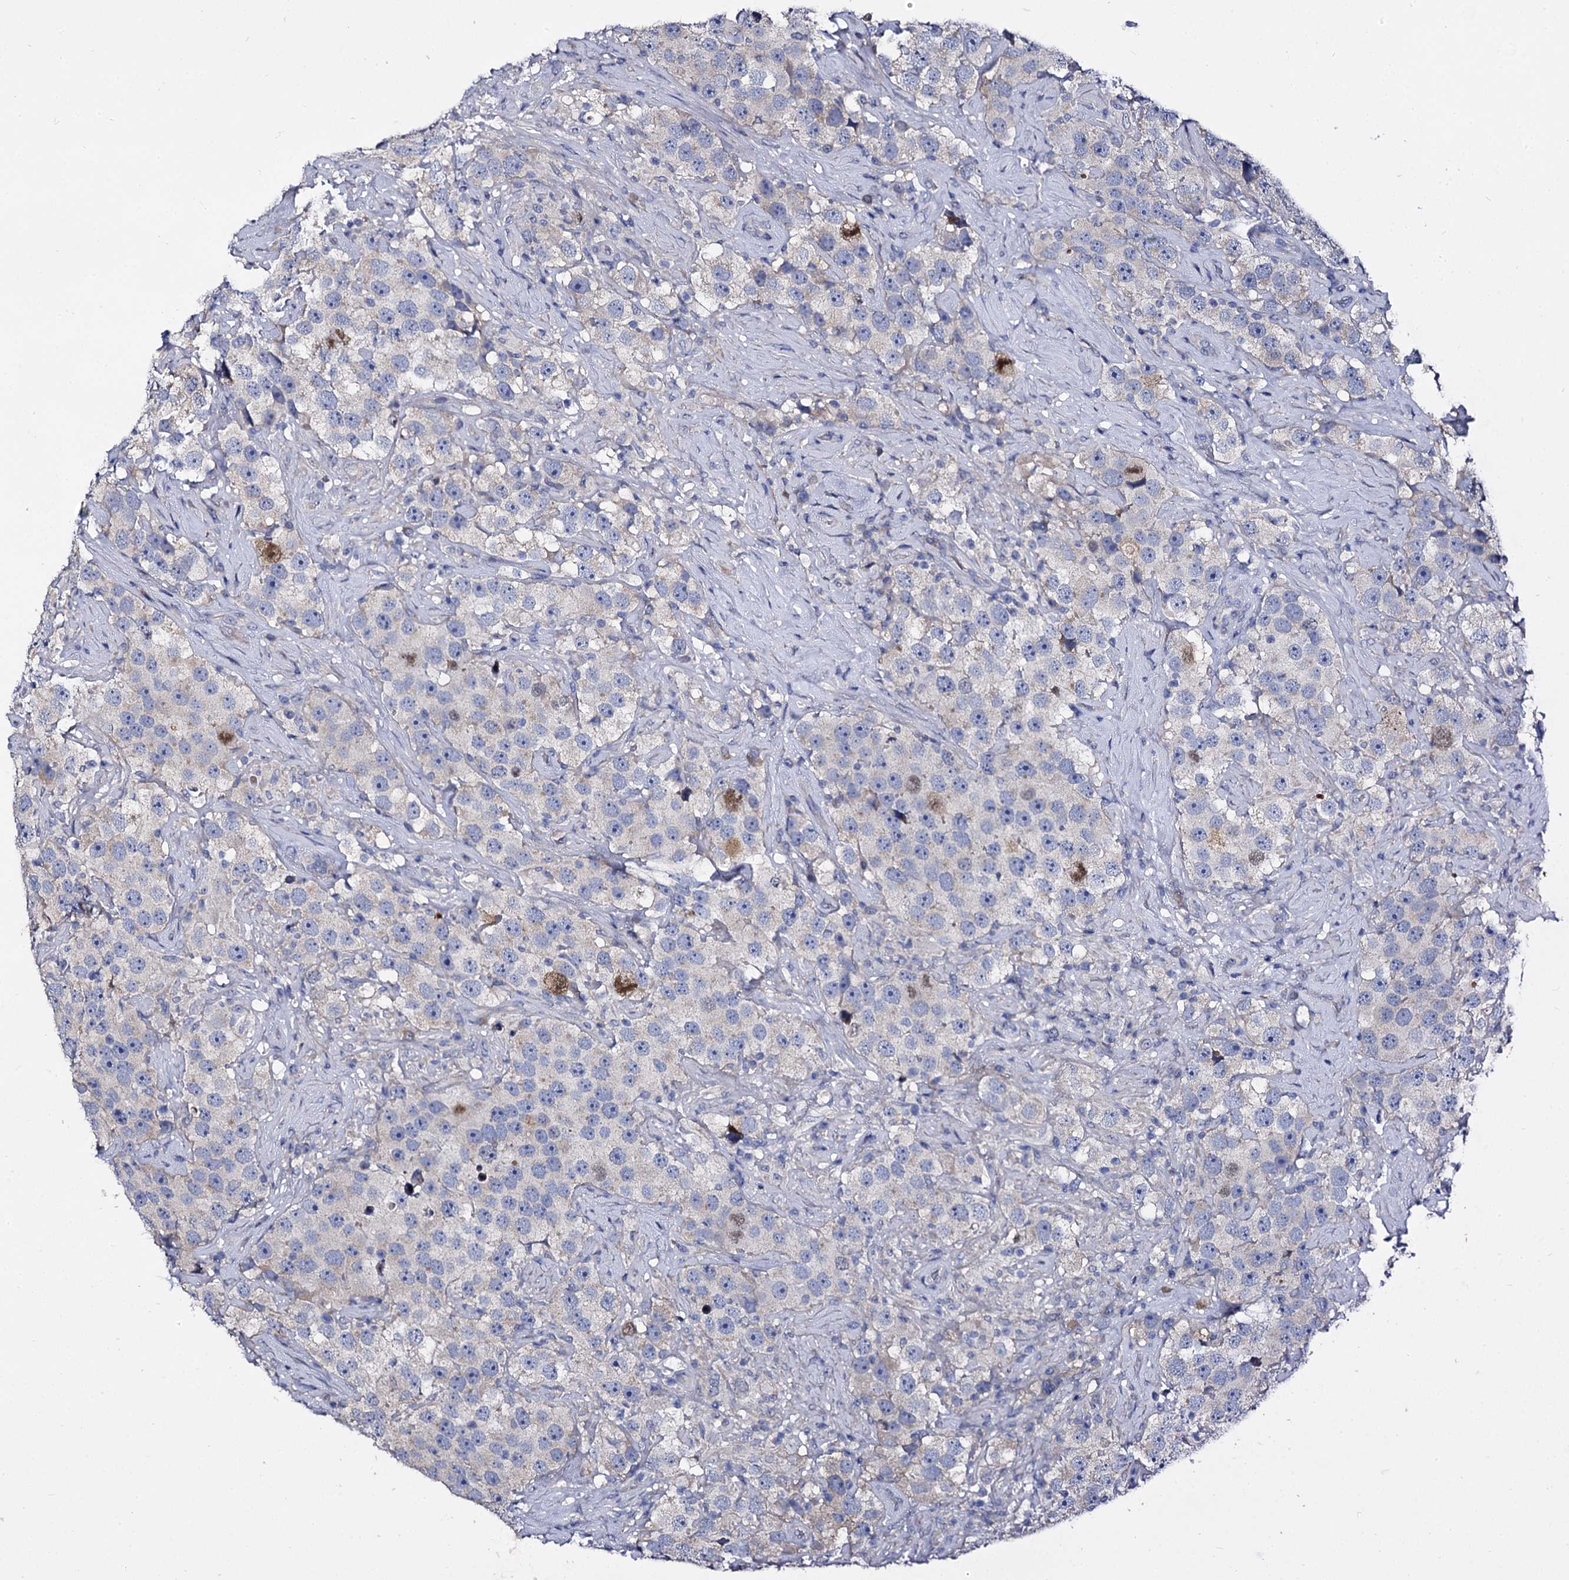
{"staining": {"intensity": "negative", "quantity": "none", "location": "none"}, "tissue": "testis cancer", "cell_type": "Tumor cells", "image_type": "cancer", "snomed": [{"axis": "morphology", "description": "Seminoma, NOS"}, {"axis": "topography", "description": "Testis"}], "caption": "IHC of testis seminoma demonstrates no expression in tumor cells.", "gene": "PANX2", "patient": {"sex": "male", "age": 49}}